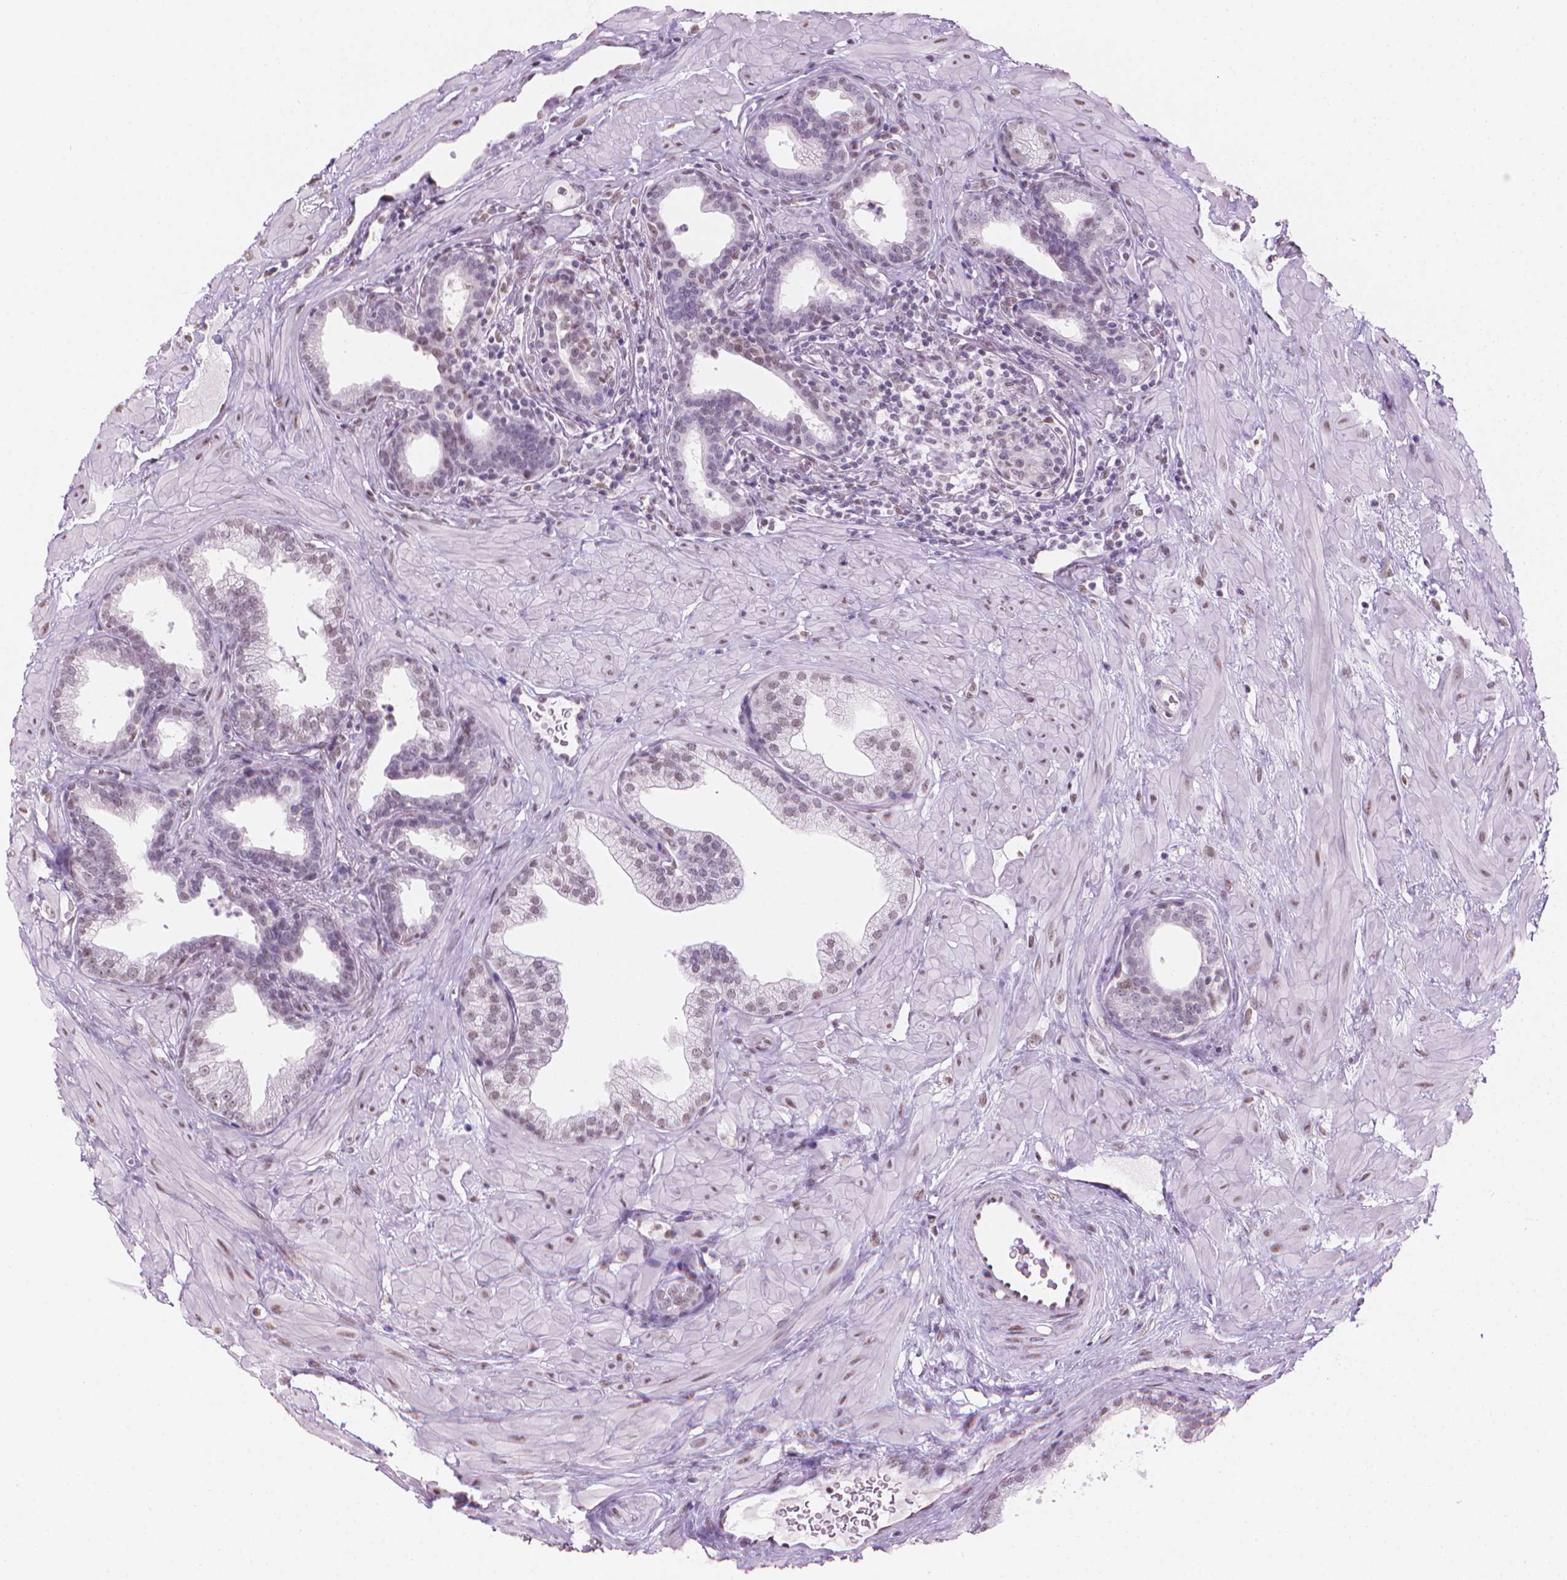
{"staining": {"intensity": "negative", "quantity": "none", "location": "none"}, "tissue": "prostate", "cell_type": "Glandular cells", "image_type": "normal", "snomed": [{"axis": "morphology", "description": "Normal tissue, NOS"}, {"axis": "topography", "description": "Prostate"}], "caption": "The IHC histopathology image has no significant positivity in glandular cells of prostate. Nuclei are stained in blue.", "gene": "PIAS2", "patient": {"sex": "male", "age": 37}}